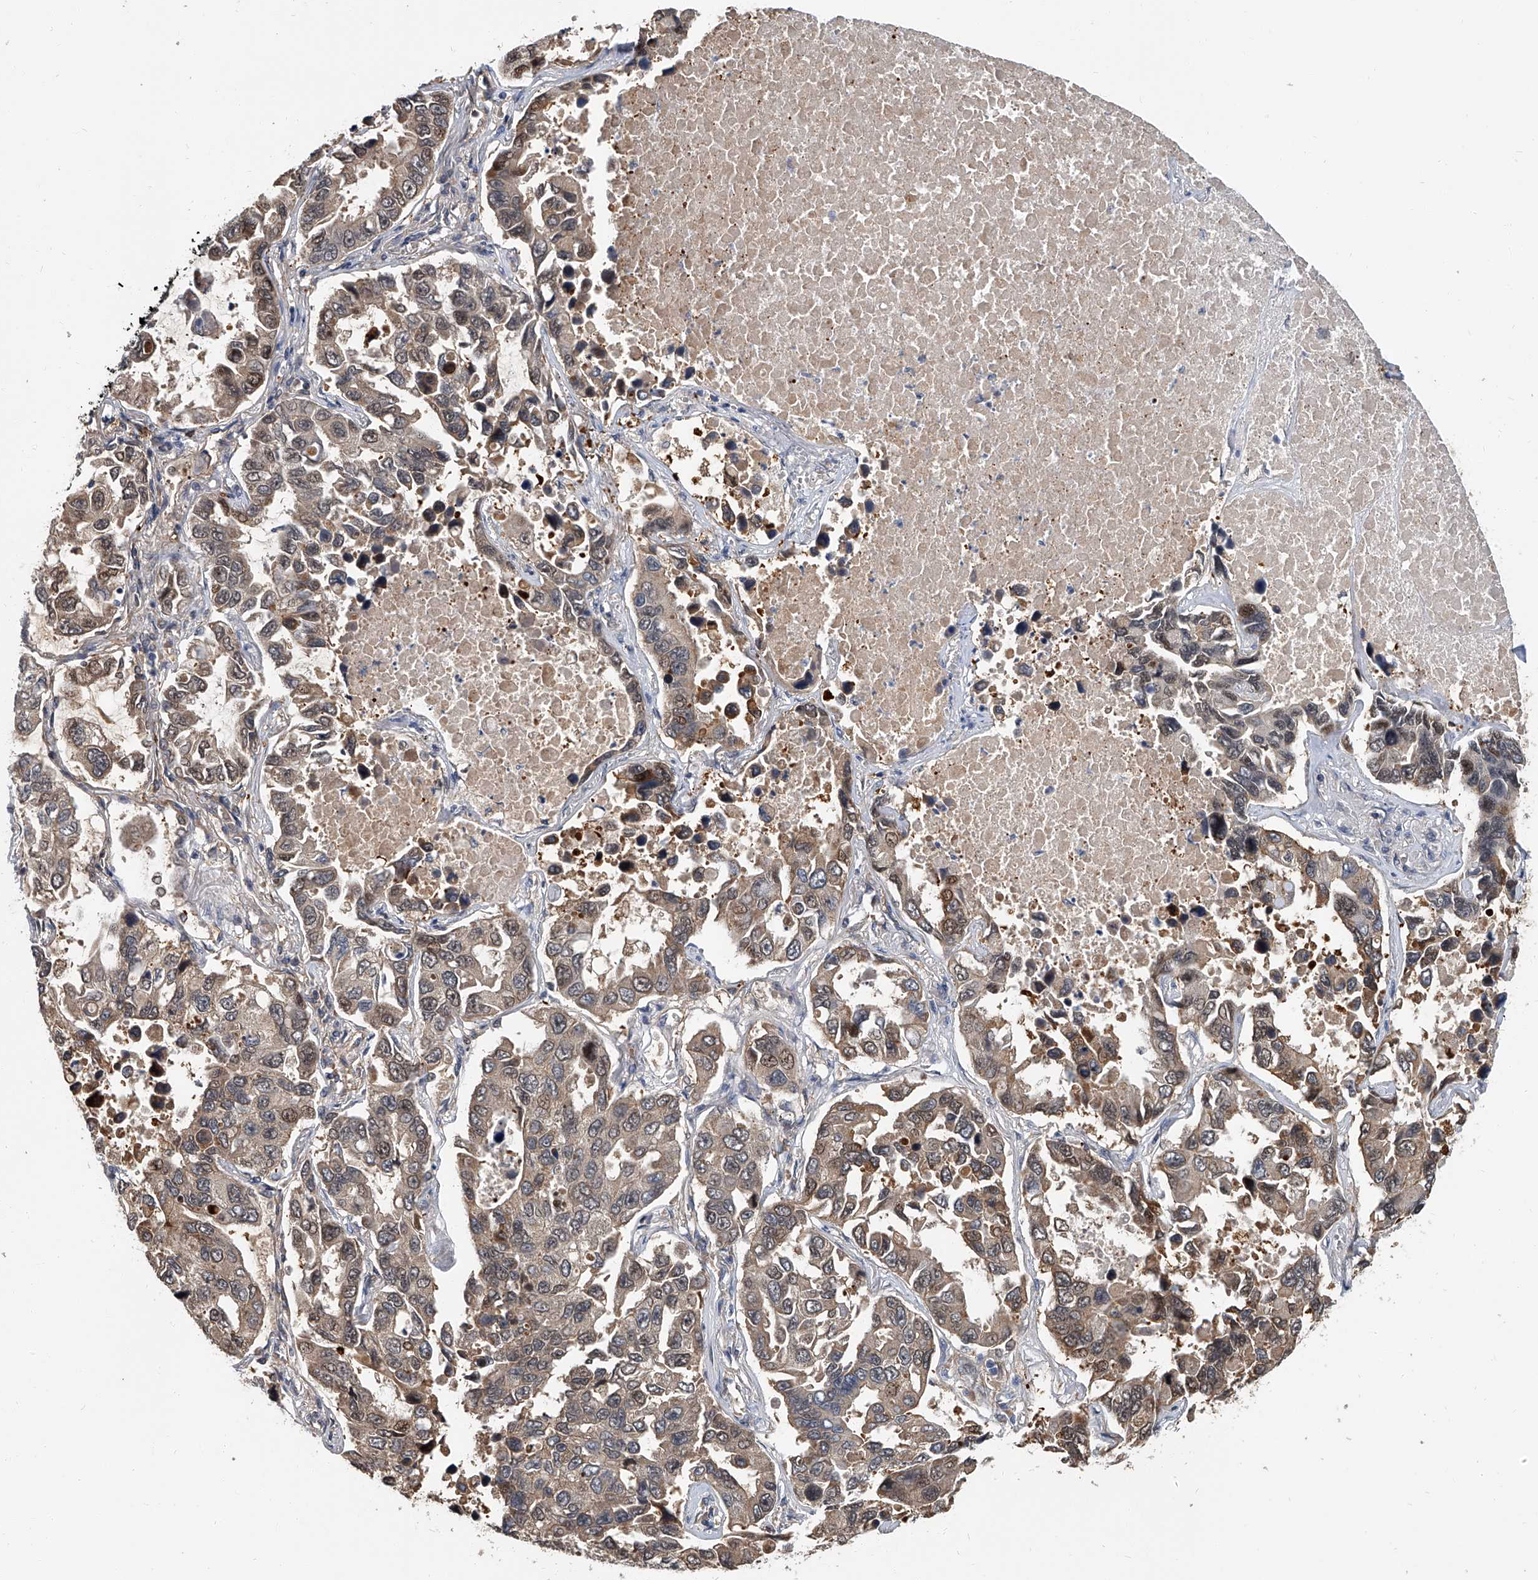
{"staining": {"intensity": "weak", "quantity": "25%-75%", "location": "cytoplasmic/membranous,nuclear"}, "tissue": "lung cancer", "cell_type": "Tumor cells", "image_type": "cancer", "snomed": [{"axis": "morphology", "description": "Adenocarcinoma, NOS"}, {"axis": "topography", "description": "Lung"}], "caption": "Protein expression analysis of human lung cancer (adenocarcinoma) reveals weak cytoplasmic/membranous and nuclear positivity in approximately 25%-75% of tumor cells.", "gene": "CD200", "patient": {"sex": "male", "age": 64}}